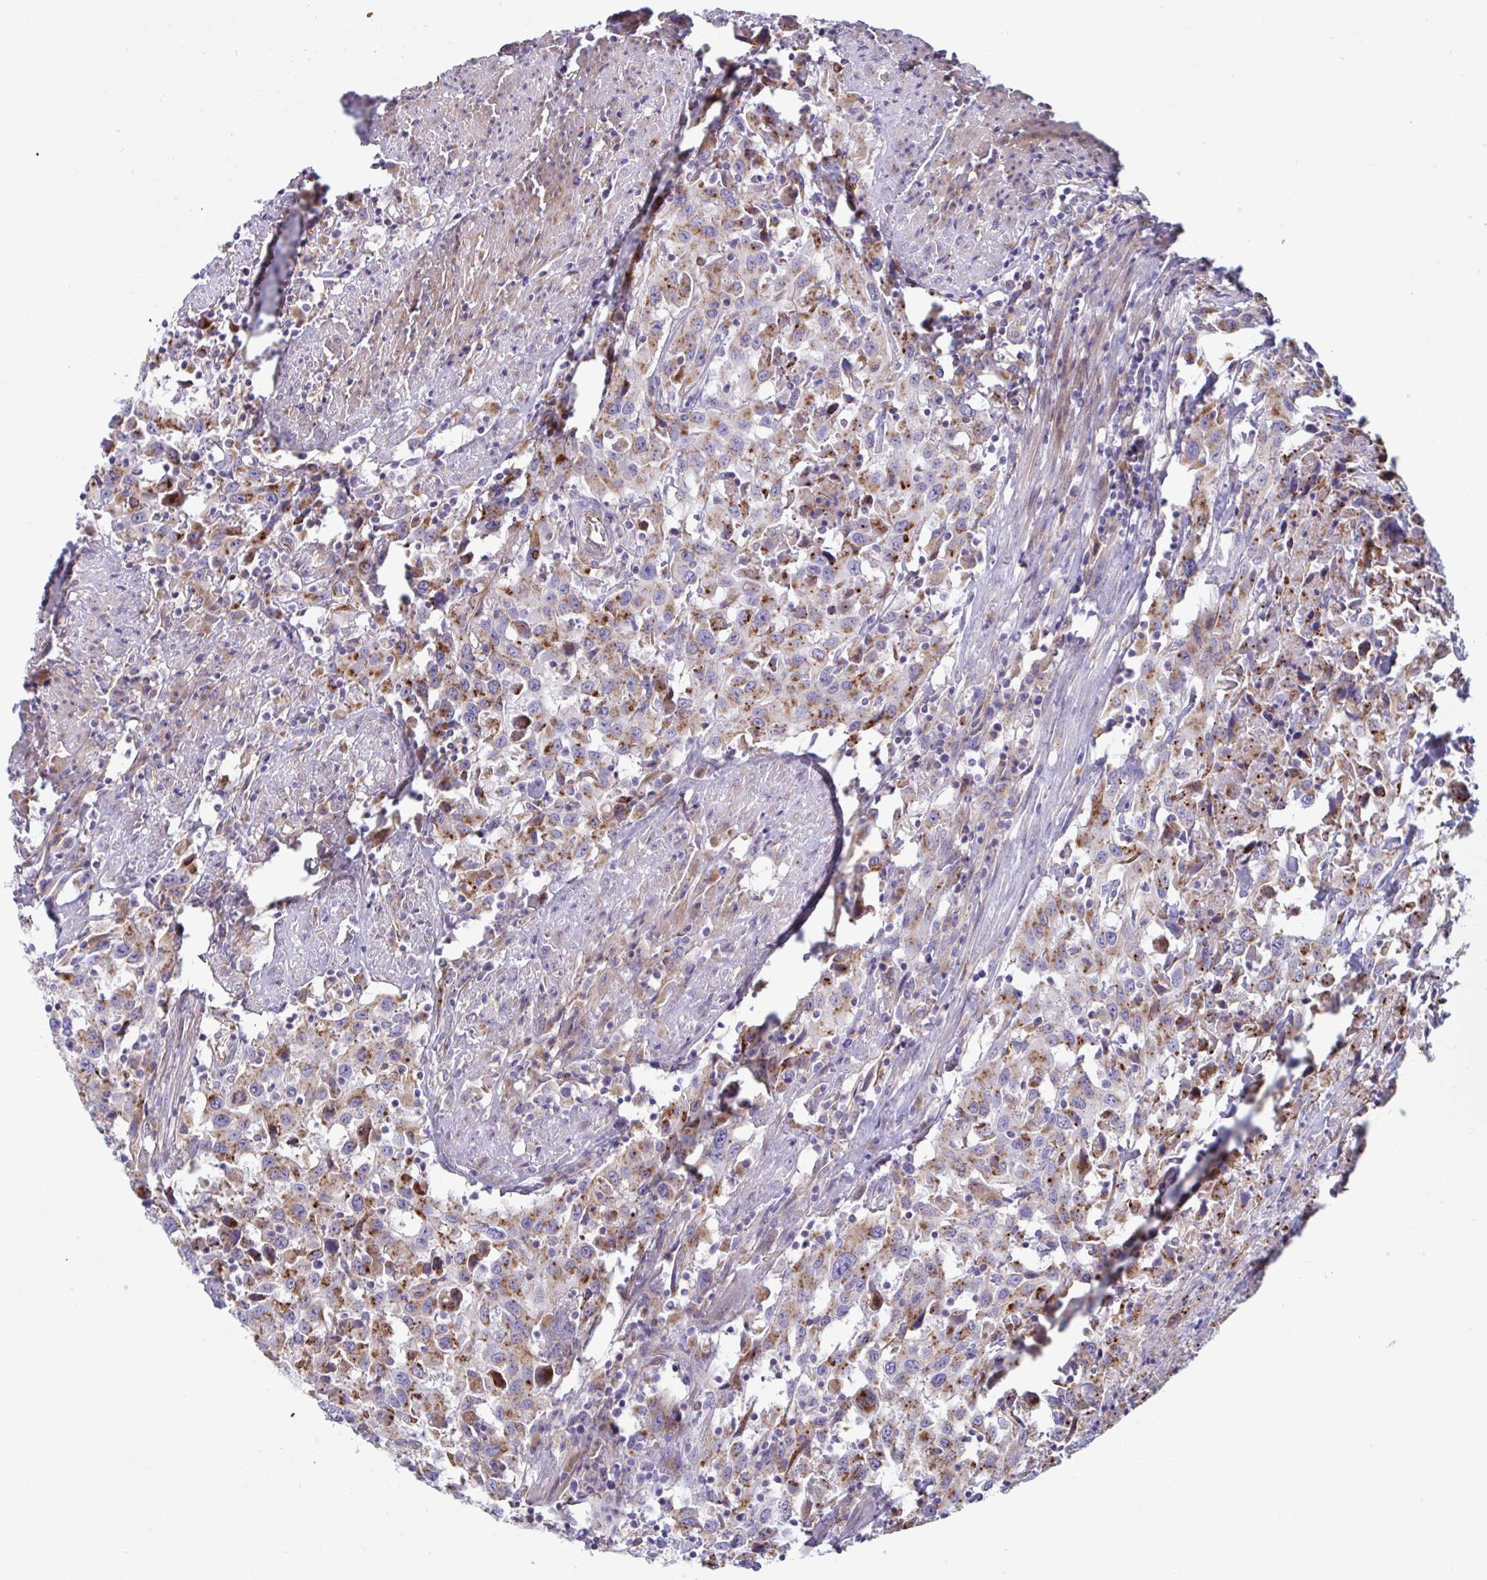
{"staining": {"intensity": "moderate", "quantity": ">75%", "location": "cytoplasmic/membranous"}, "tissue": "urothelial cancer", "cell_type": "Tumor cells", "image_type": "cancer", "snomed": [{"axis": "morphology", "description": "Urothelial carcinoma, High grade"}, {"axis": "topography", "description": "Urinary bladder"}], "caption": "Urothelial carcinoma (high-grade) stained for a protein (brown) displays moderate cytoplasmic/membranous positive expression in about >75% of tumor cells.", "gene": "SLC9A6", "patient": {"sex": "male", "age": 61}}